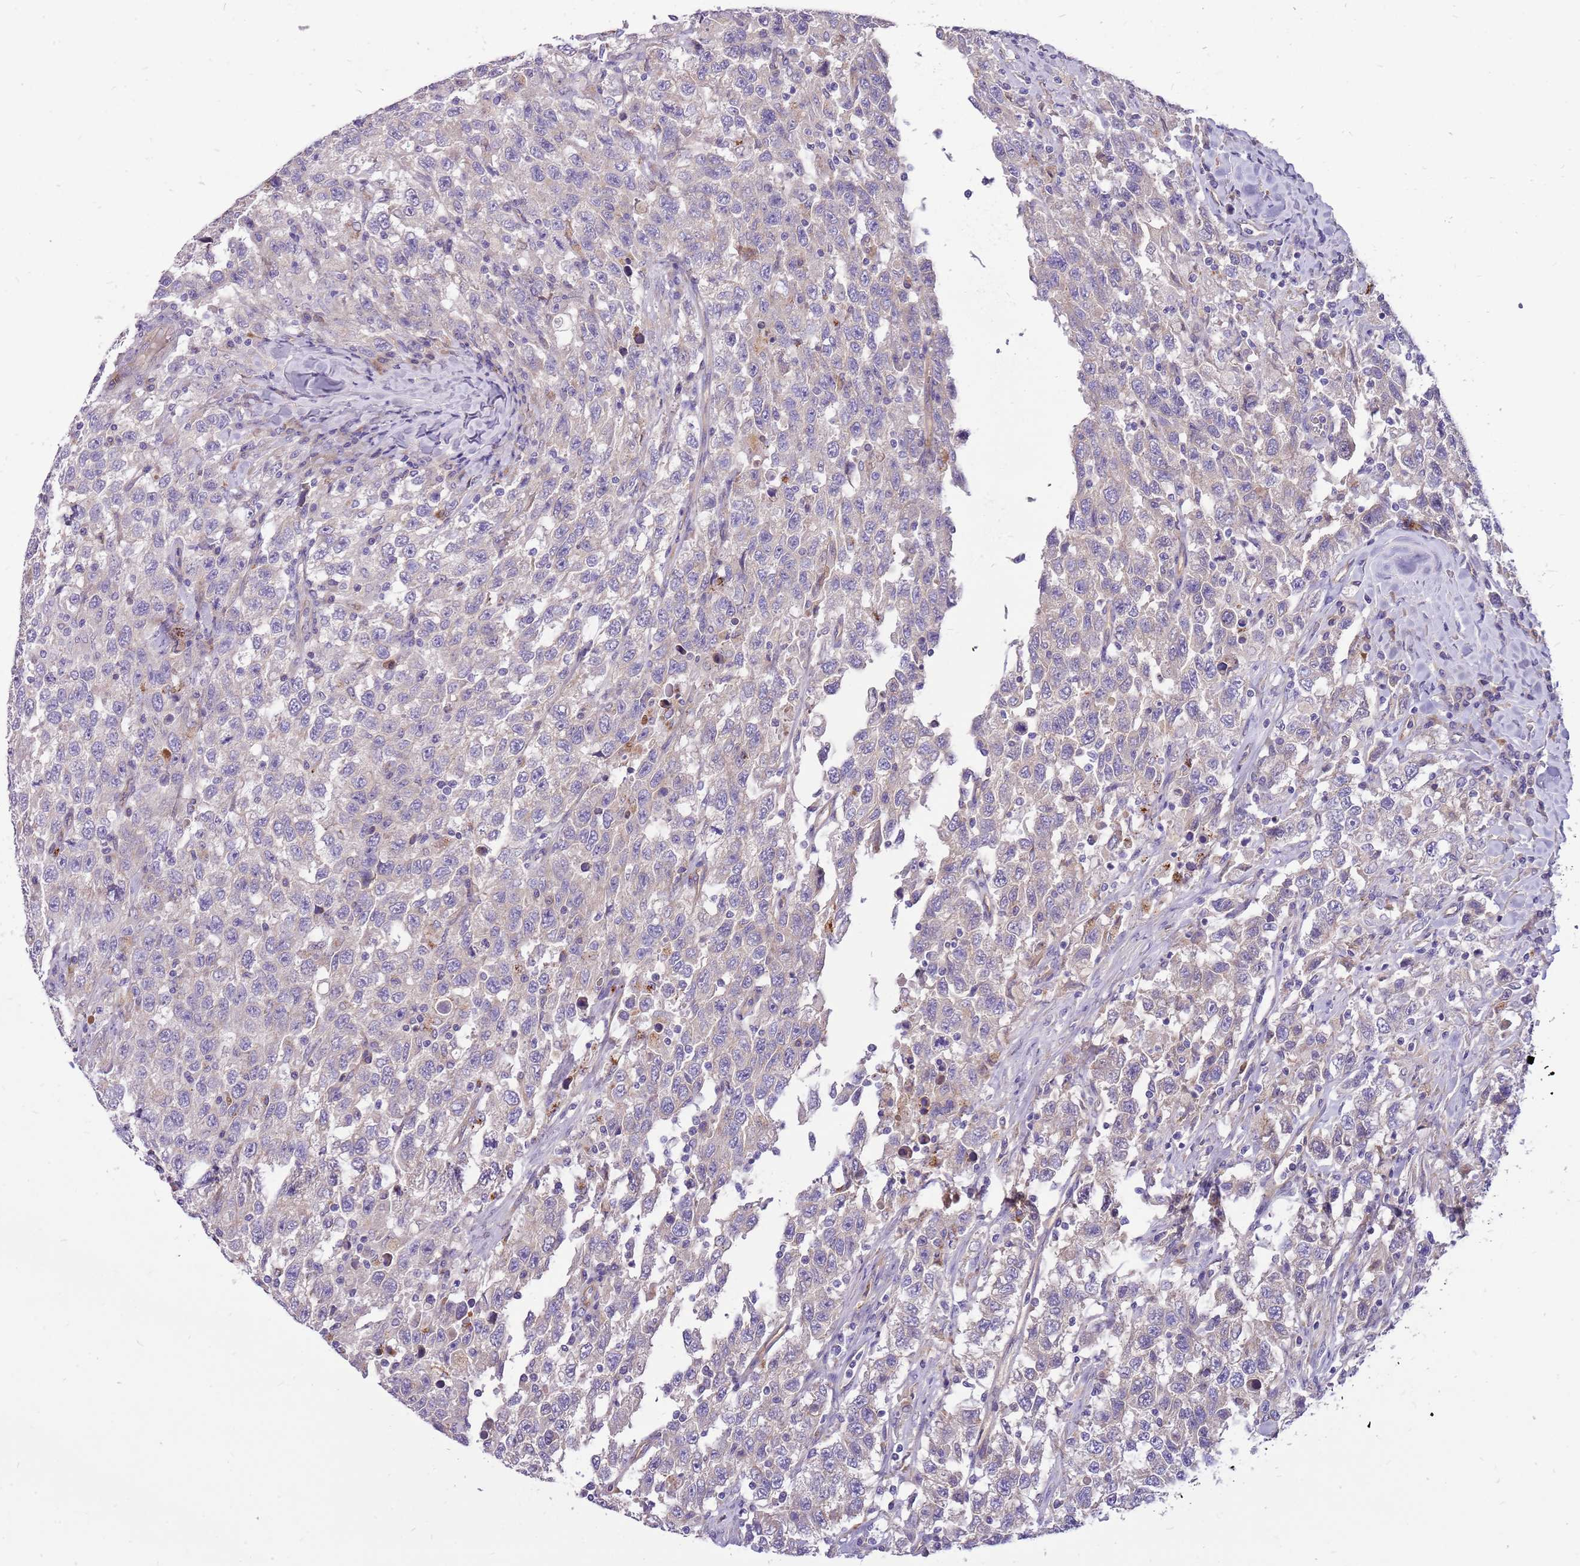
{"staining": {"intensity": "negative", "quantity": "none", "location": "none"}, "tissue": "testis cancer", "cell_type": "Tumor cells", "image_type": "cancer", "snomed": [{"axis": "morphology", "description": "Seminoma, NOS"}, {"axis": "topography", "description": "Testis"}], "caption": "Image shows no protein staining in tumor cells of seminoma (testis) tissue.", "gene": "NTN4", "patient": {"sex": "male", "age": 65}}